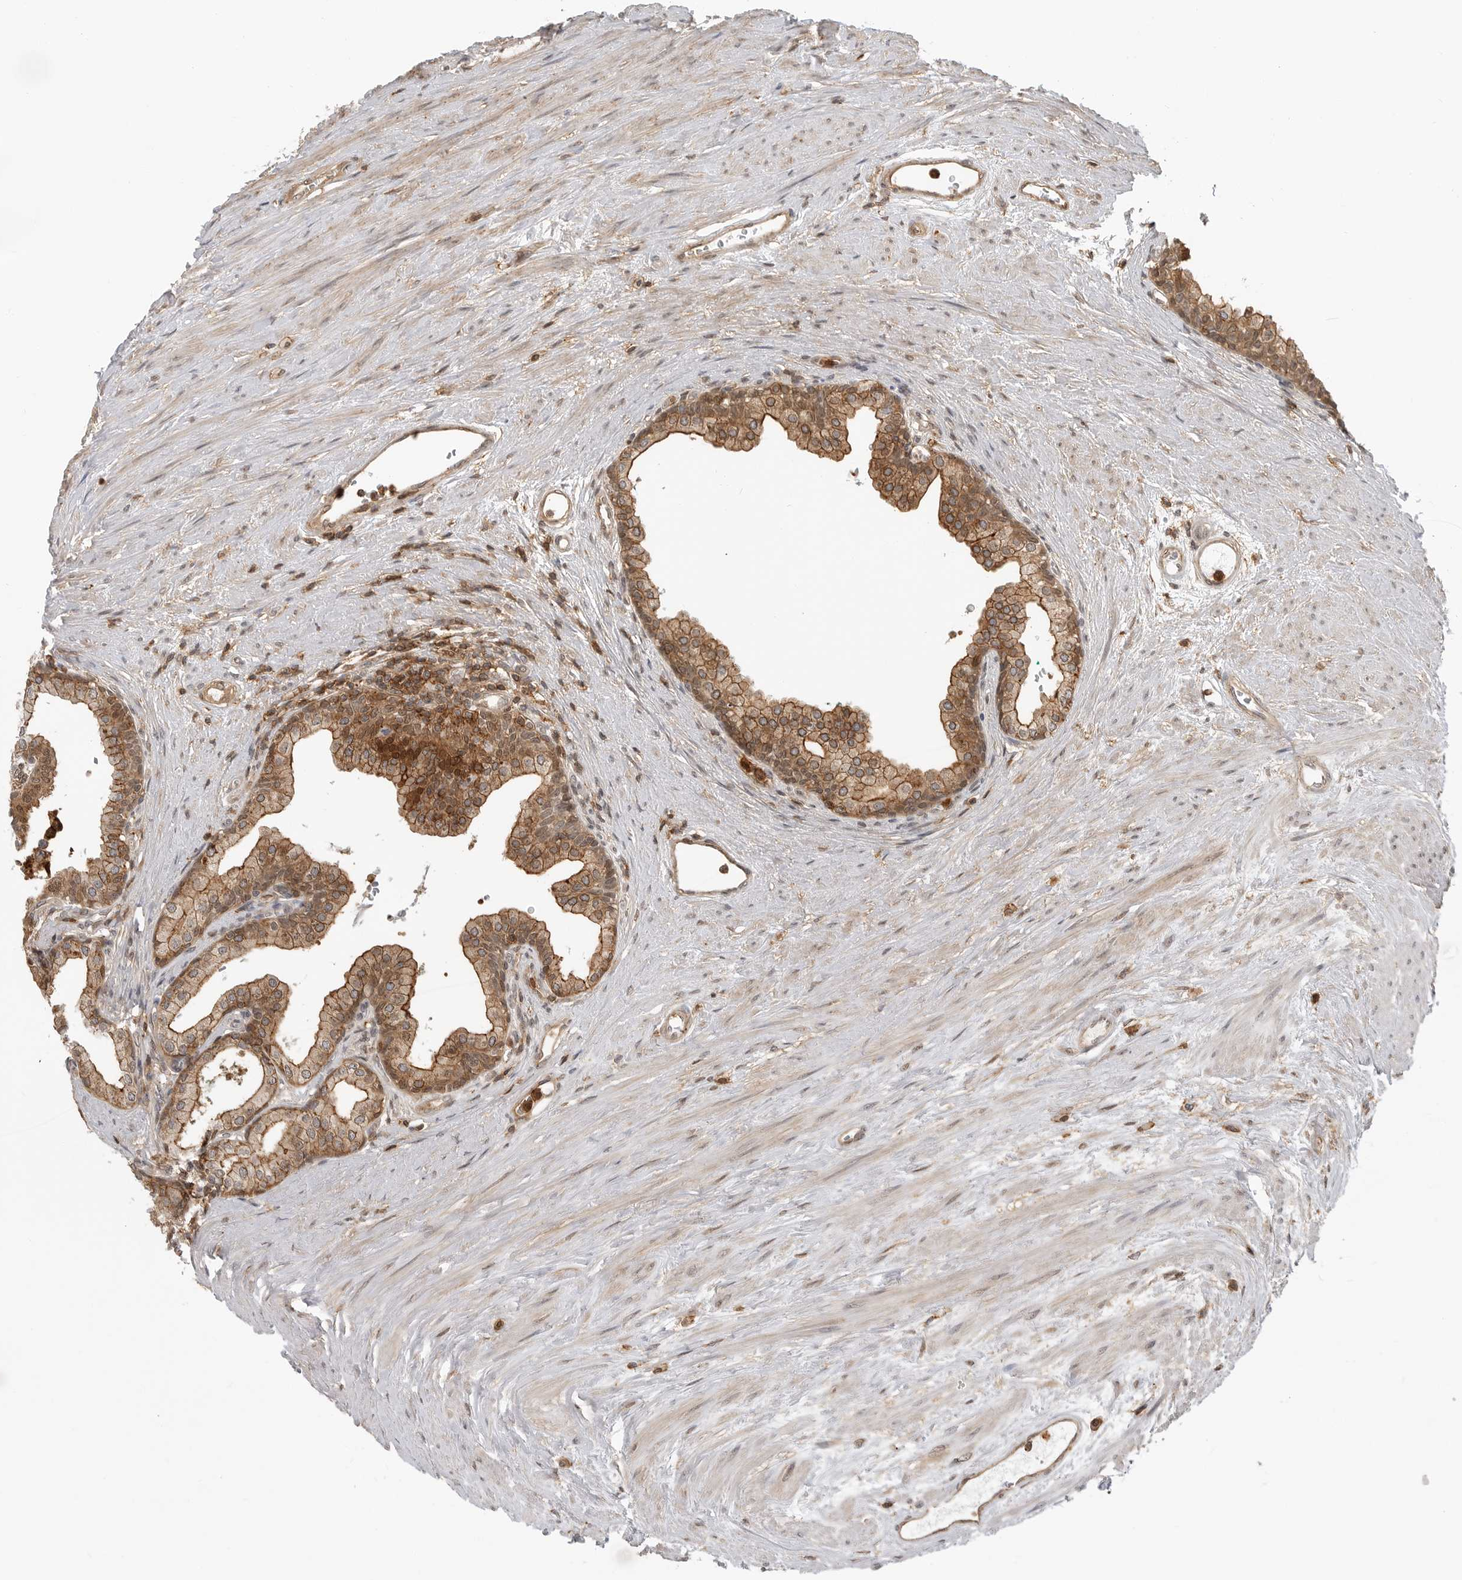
{"staining": {"intensity": "strong", "quantity": ">75%", "location": "cytoplasmic/membranous"}, "tissue": "prostate cancer", "cell_type": "Tumor cells", "image_type": "cancer", "snomed": [{"axis": "morphology", "description": "Adenocarcinoma, Low grade"}, {"axis": "topography", "description": "Prostate"}], "caption": "Protein analysis of low-grade adenocarcinoma (prostate) tissue exhibits strong cytoplasmic/membranous expression in about >75% of tumor cells.", "gene": "ANXA11", "patient": {"sex": "male", "age": 60}}